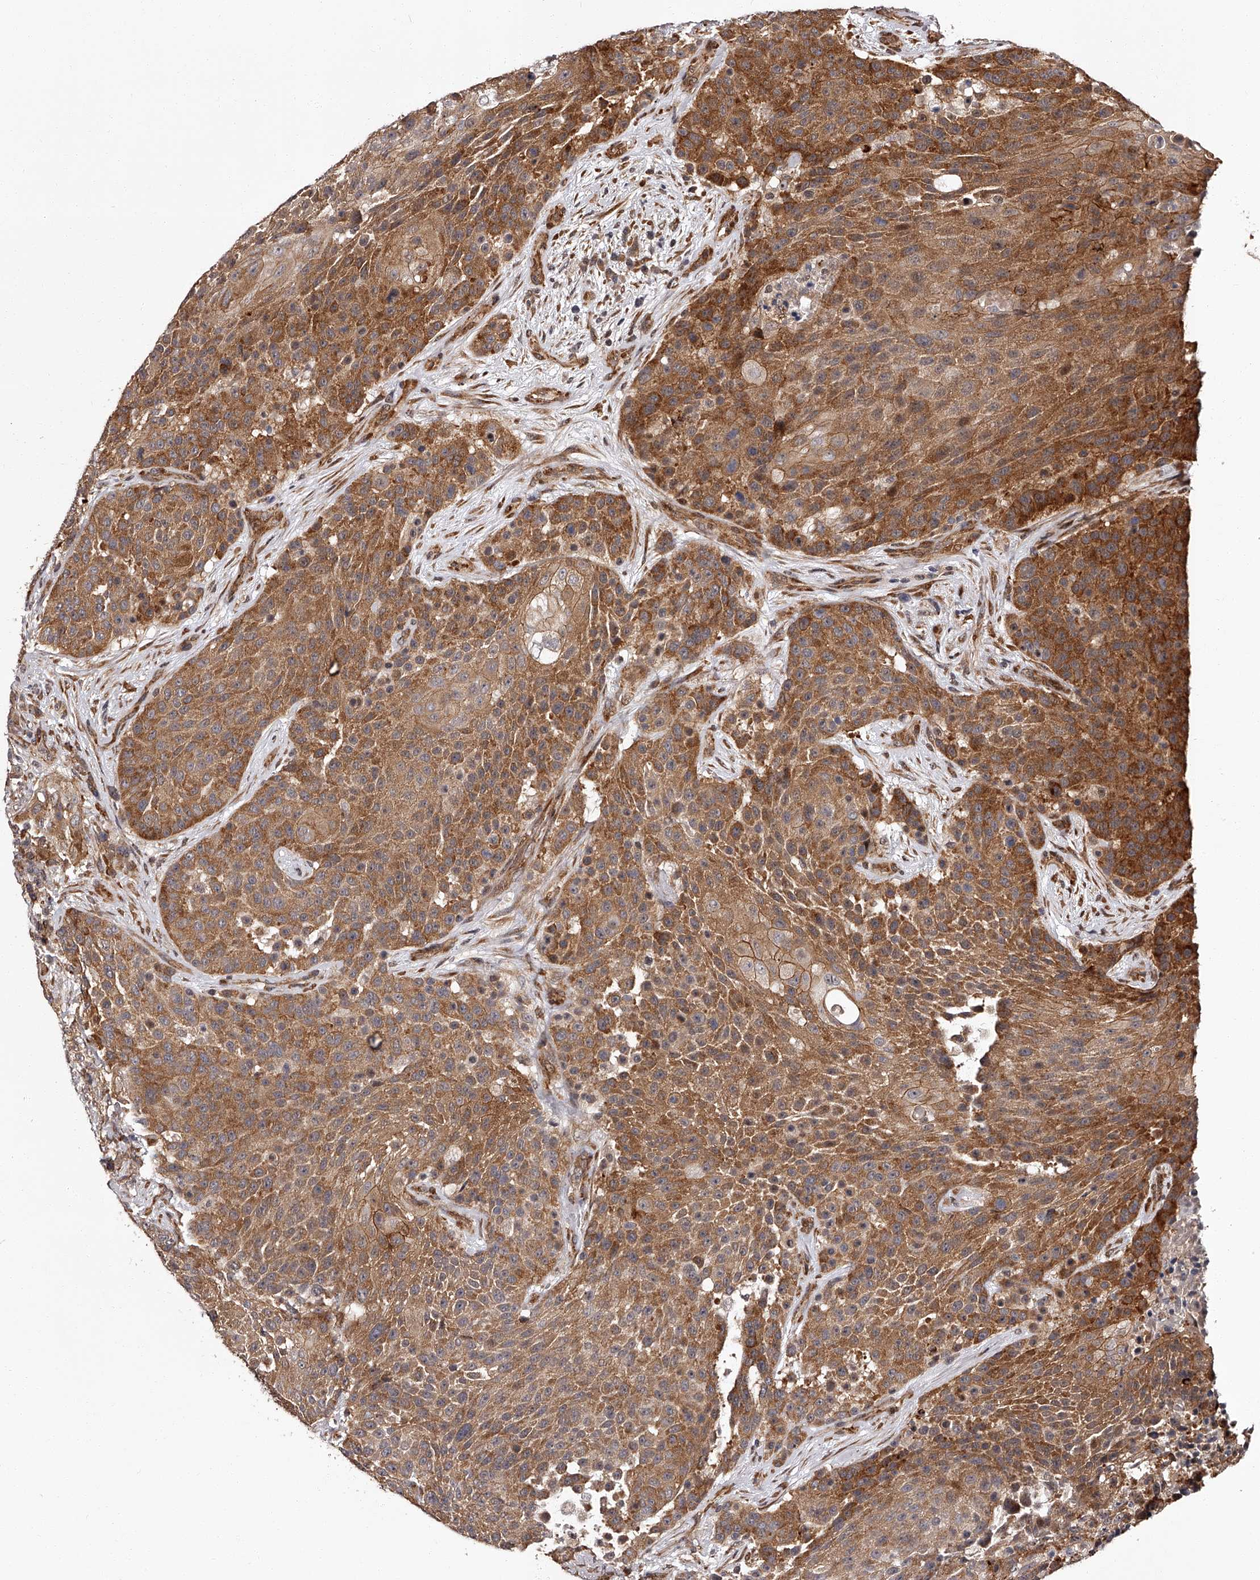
{"staining": {"intensity": "moderate", "quantity": ">75%", "location": "cytoplasmic/membranous"}, "tissue": "urothelial cancer", "cell_type": "Tumor cells", "image_type": "cancer", "snomed": [{"axis": "morphology", "description": "Urothelial carcinoma, High grade"}, {"axis": "topography", "description": "Urinary bladder"}], "caption": "Immunohistochemistry (IHC) staining of urothelial carcinoma (high-grade), which displays medium levels of moderate cytoplasmic/membranous staining in approximately >75% of tumor cells indicating moderate cytoplasmic/membranous protein staining. The staining was performed using DAB (3,3'-diaminobenzidine) (brown) for protein detection and nuclei were counterstained in hematoxylin (blue).", "gene": "RSC1A1", "patient": {"sex": "female", "age": 63}}